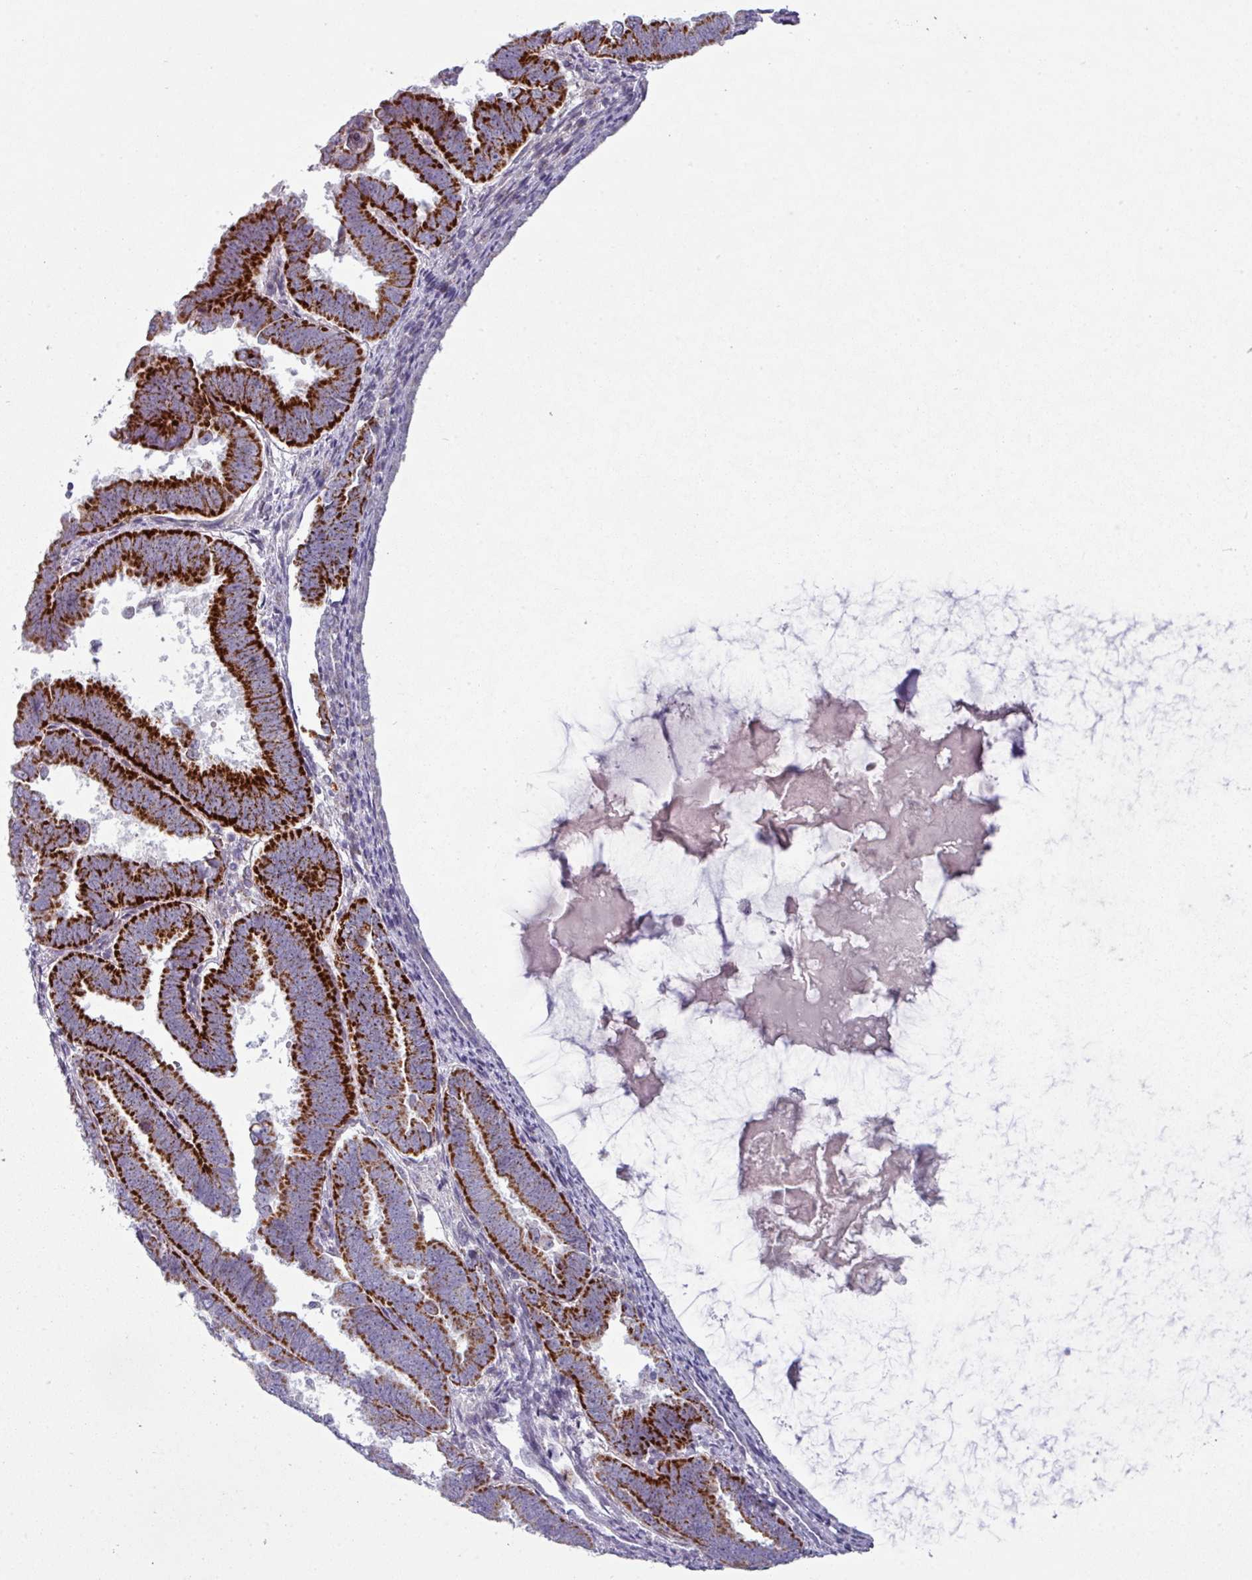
{"staining": {"intensity": "strong", "quantity": ">75%", "location": "cytoplasmic/membranous"}, "tissue": "endometrial cancer", "cell_type": "Tumor cells", "image_type": "cancer", "snomed": [{"axis": "morphology", "description": "Adenocarcinoma, NOS"}, {"axis": "topography", "description": "Endometrium"}], "caption": "Approximately >75% of tumor cells in human endometrial adenocarcinoma demonstrate strong cytoplasmic/membranous protein expression as visualized by brown immunohistochemical staining.", "gene": "ZNF615", "patient": {"sex": "female", "age": 75}}